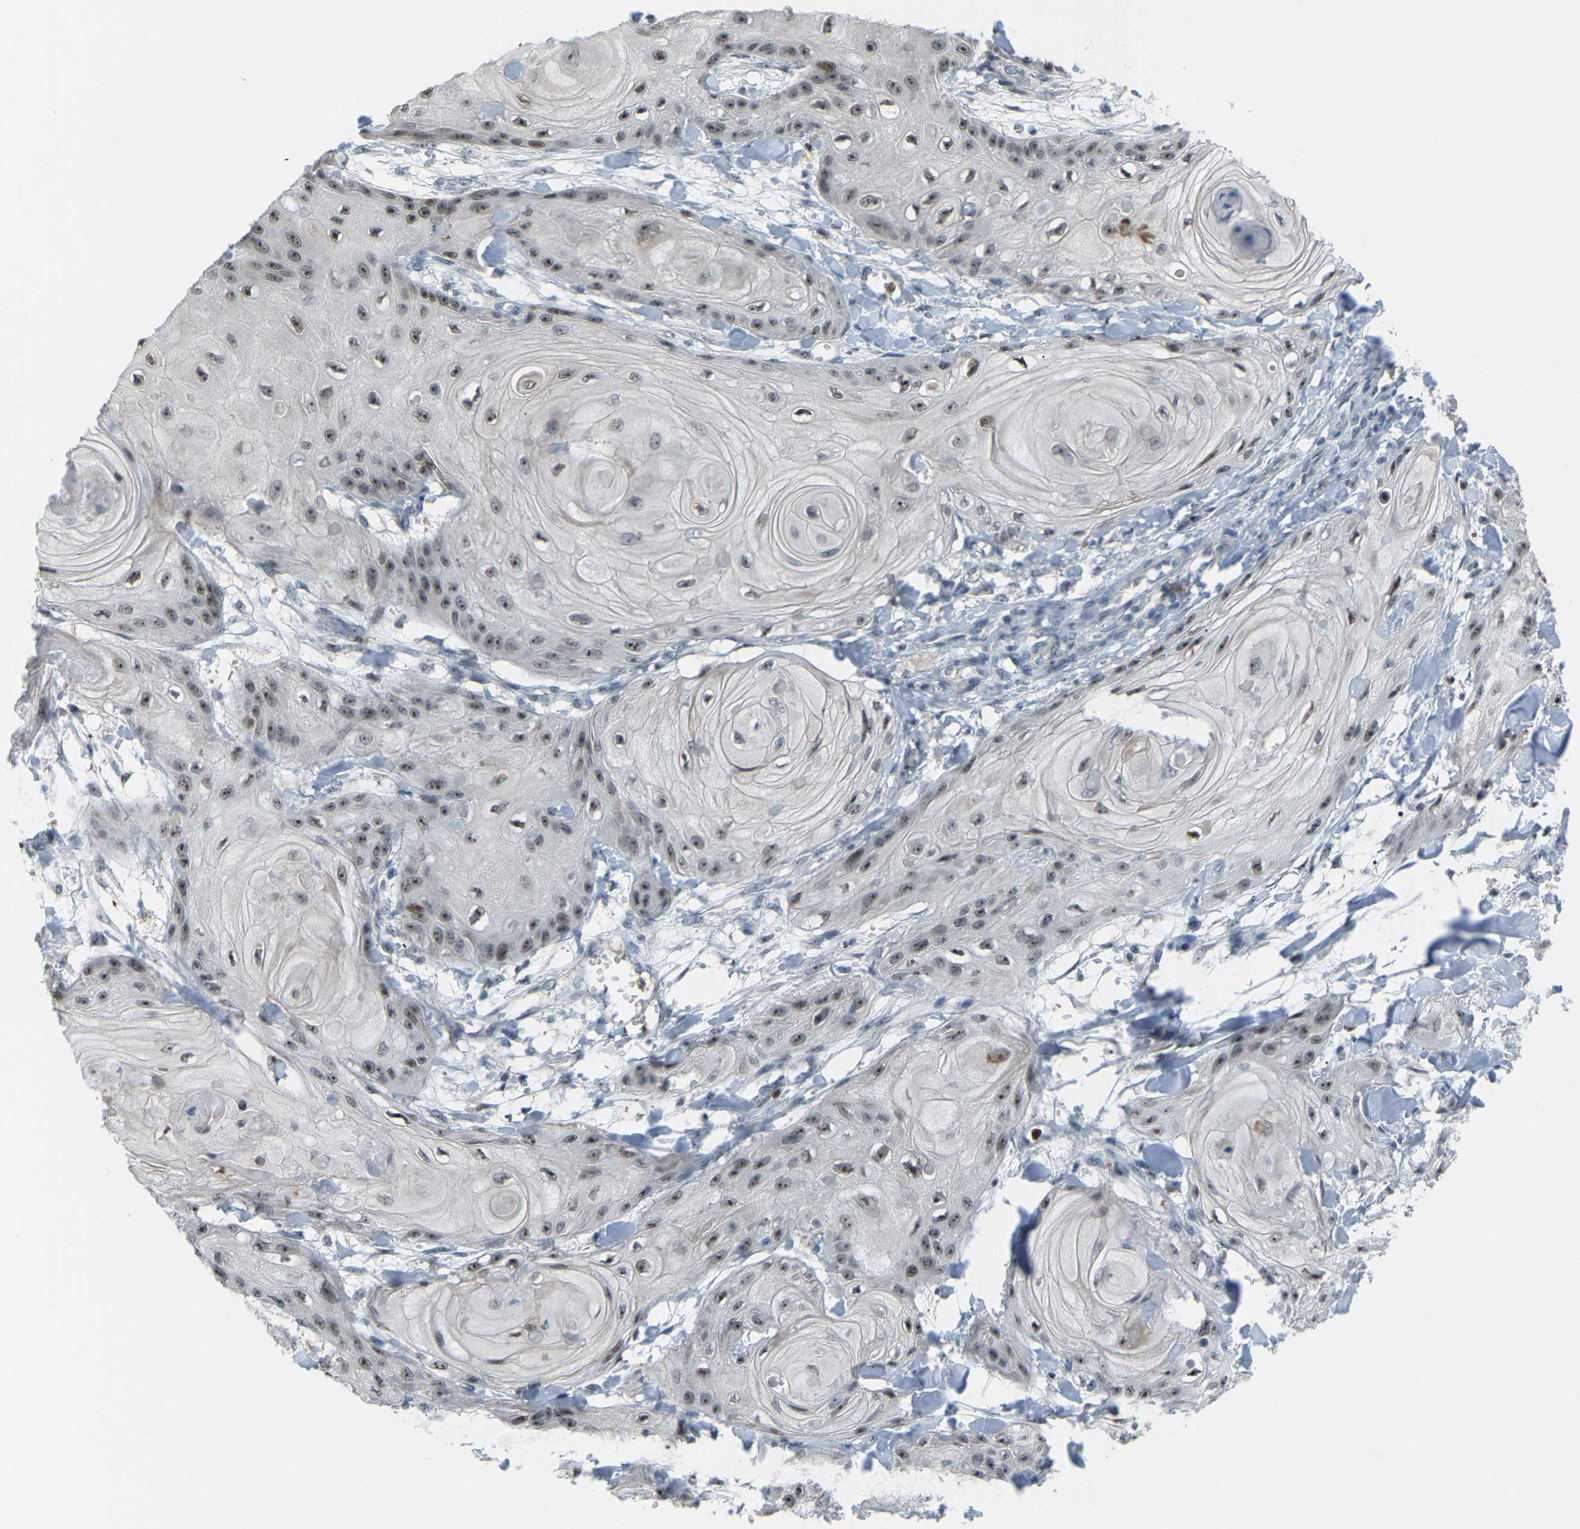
{"staining": {"intensity": "weak", "quantity": ">75%", "location": "nuclear"}, "tissue": "skin cancer", "cell_type": "Tumor cells", "image_type": "cancer", "snomed": [{"axis": "morphology", "description": "Squamous cell carcinoma, NOS"}, {"axis": "topography", "description": "Skin"}], "caption": "Immunohistochemistry (IHC) (DAB (3,3'-diaminobenzidine)) staining of squamous cell carcinoma (skin) demonstrates weak nuclear protein positivity in approximately >75% of tumor cells.", "gene": "CROT", "patient": {"sex": "male", "age": 74}}